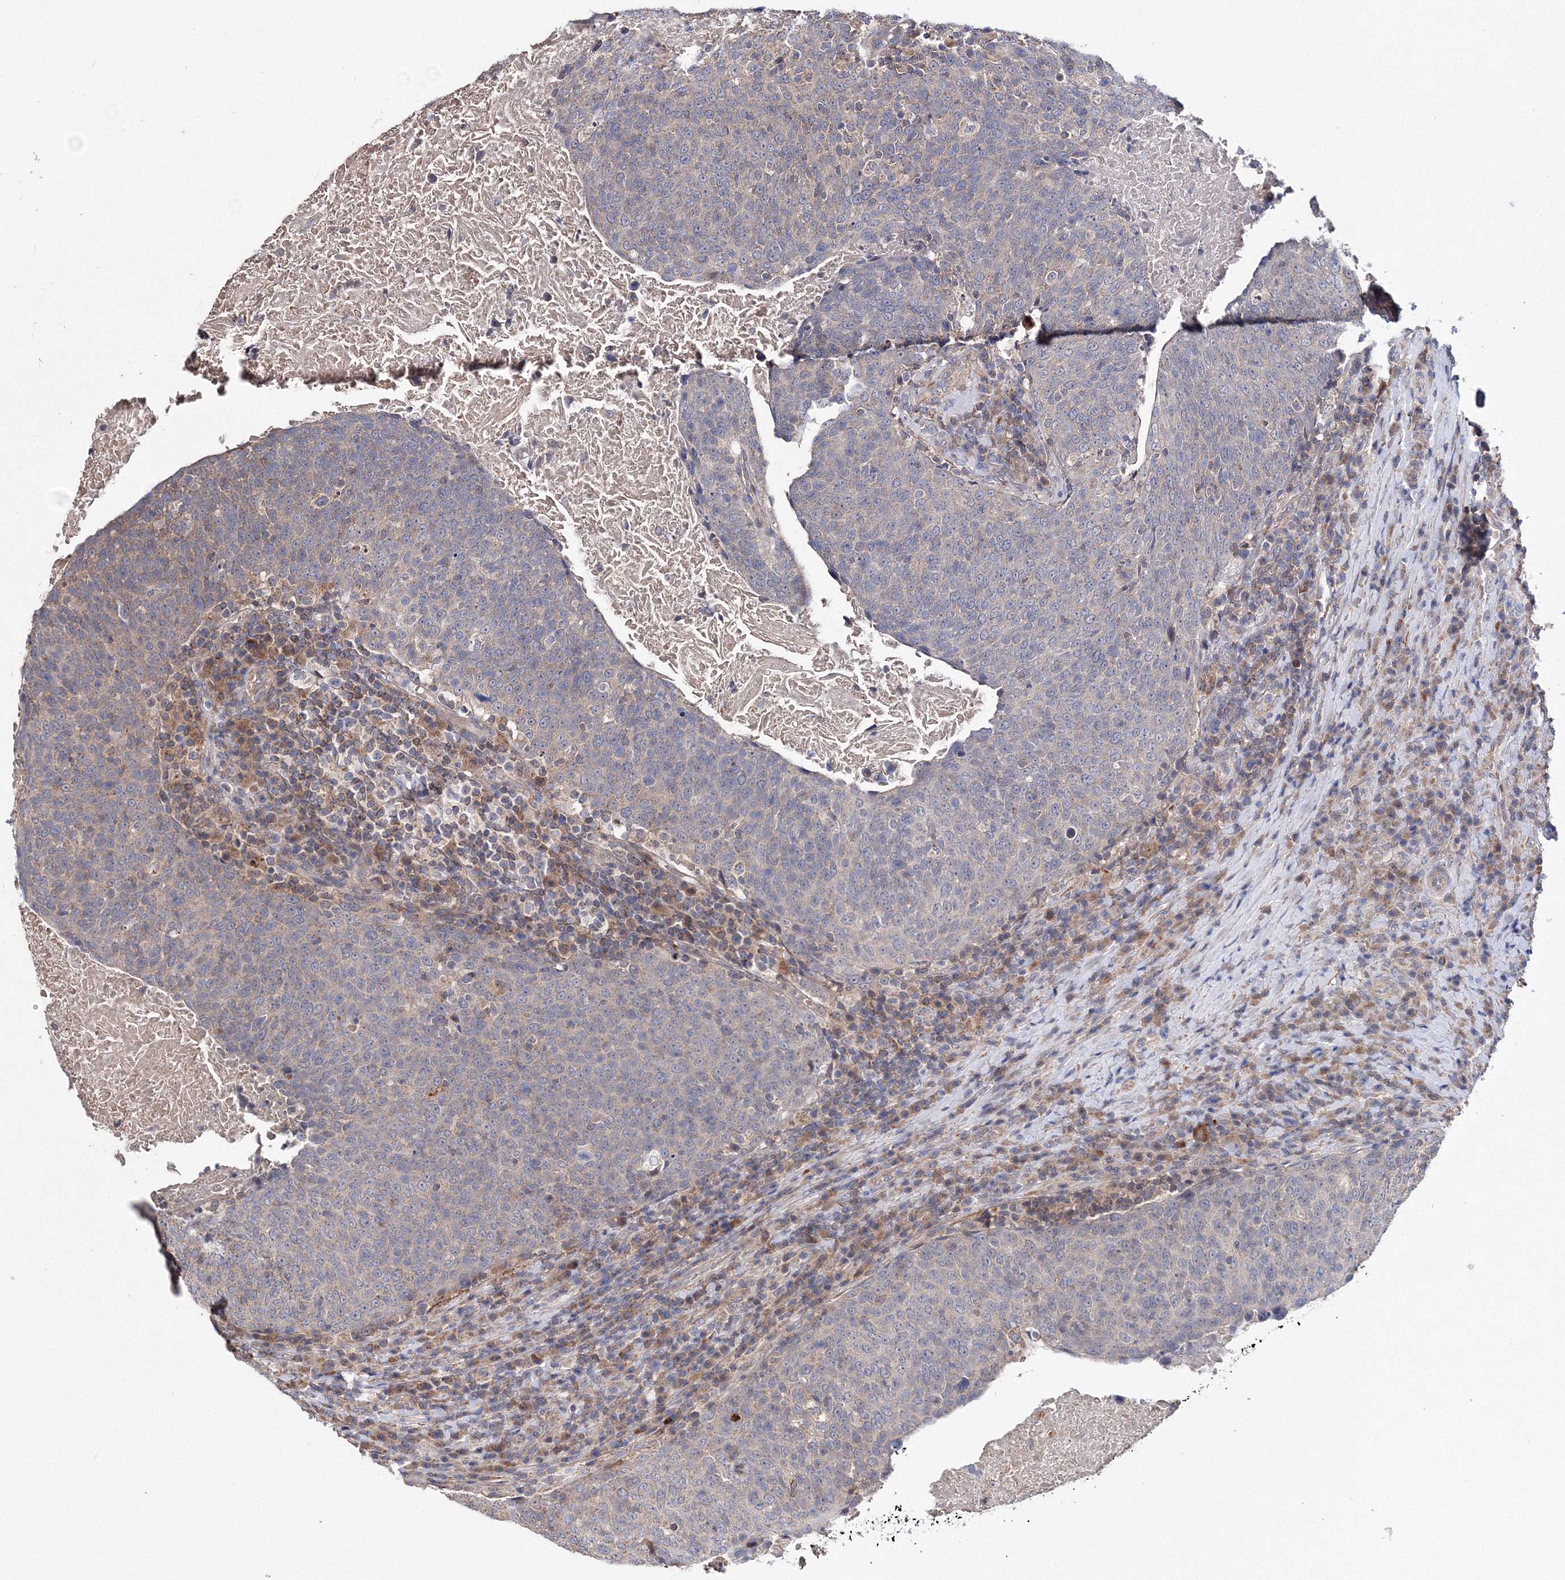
{"staining": {"intensity": "negative", "quantity": "none", "location": "none"}, "tissue": "head and neck cancer", "cell_type": "Tumor cells", "image_type": "cancer", "snomed": [{"axis": "morphology", "description": "Squamous cell carcinoma, NOS"}, {"axis": "morphology", "description": "Squamous cell carcinoma, metastatic, NOS"}, {"axis": "topography", "description": "Lymph node"}, {"axis": "topography", "description": "Head-Neck"}], "caption": "This photomicrograph is of head and neck cancer (metastatic squamous cell carcinoma) stained with immunohistochemistry (IHC) to label a protein in brown with the nuclei are counter-stained blue. There is no expression in tumor cells. The staining was performed using DAB (3,3'-diaminobenzidine) to visualize the protein expression in brown, while the nuclei were stained in blue with hematoxylin (Magnification: 20x).", "gene": "PPP2R2B", "patient": {"sex": "male", "age": 62}}